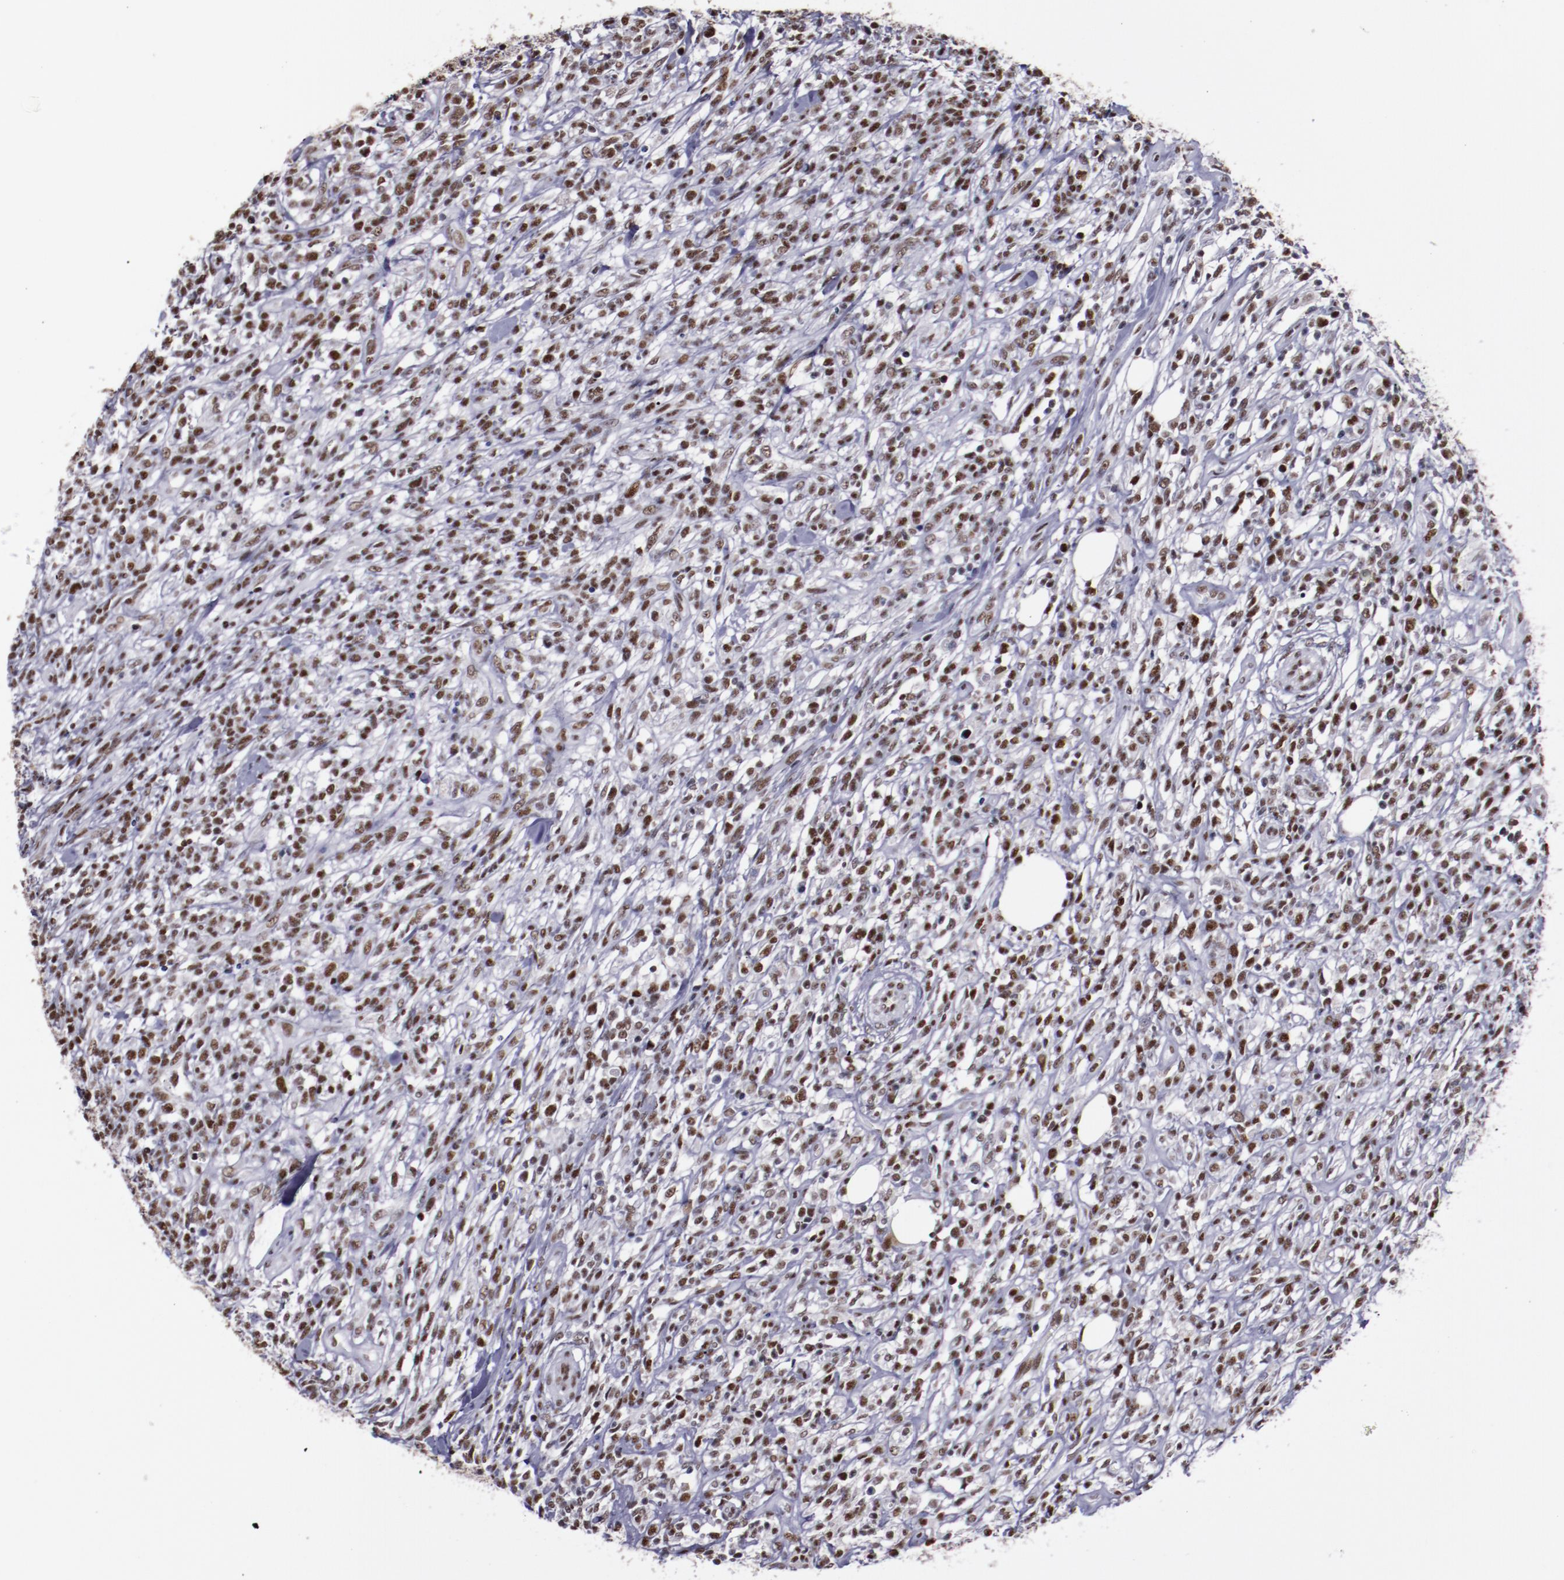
{"staining": {"intensity": "moderate", "quantity": ">75%", "location": "nuclear"}, "tissue": "lymphoma", "cell_type": "Tumor cells", "image_type": "cancer", "snomed": [{"axis": "morphology", "description": "Malignant lymphoma, non-Hodgkin's type, High grade"}, {"axis": "topography", "description": "Lymph node"}], "caption": "This photomicrograph exhibits IHC staining of lymphoma, with medium moderate nuclear staining in about >75% of tumor cells.", "gene": "PPP4R3A", "patient": {"sex": "female", "age": 73}}